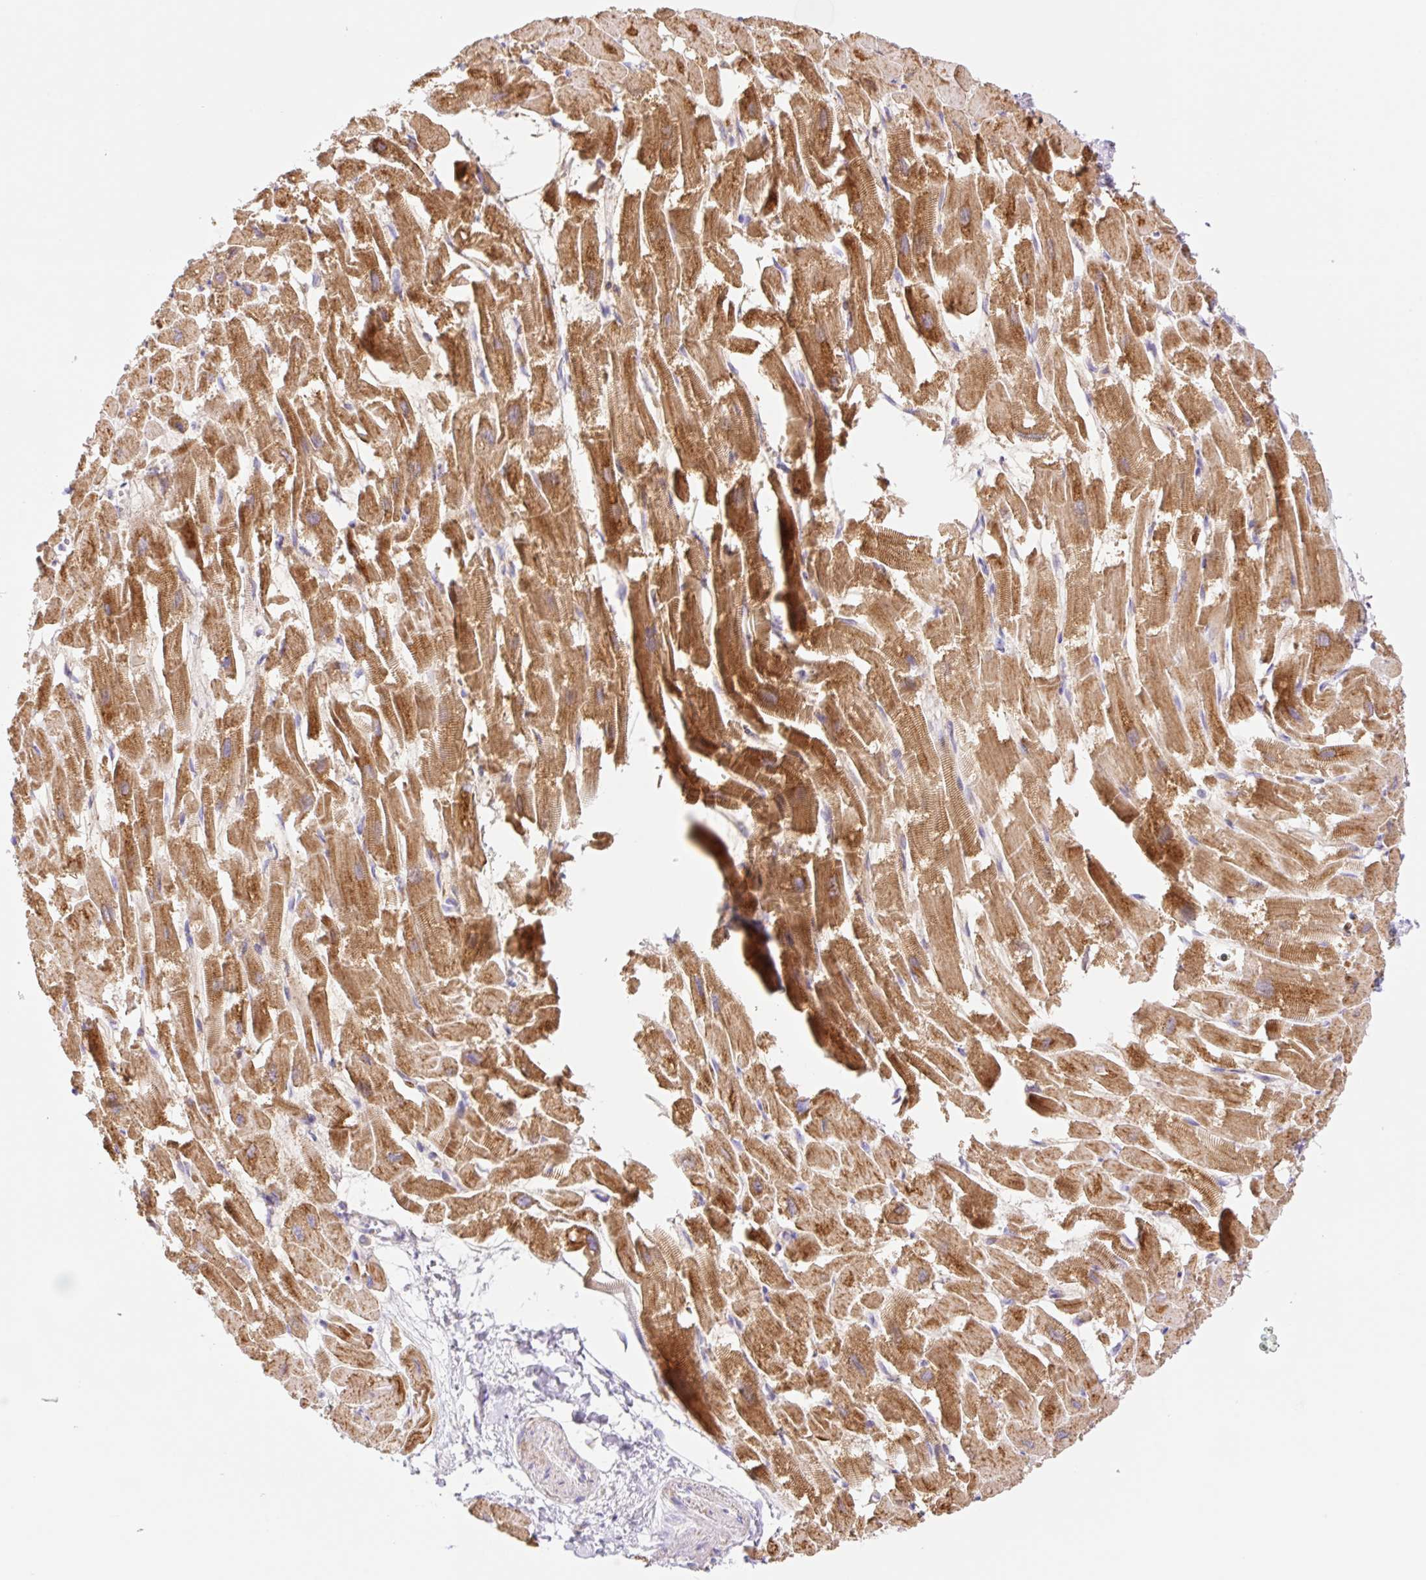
{"staining": {"intensity": "strong", "quantity": ">75%", "location": "cytoplasmic/membranous"}, "tissue": "heart muscle", "cell_type": "Cardiomyocytes", "image_type": "normal", "snomed": [{"axis": "morphology", "description": "Normal tissue, NOS"}, {"axis": "topography", "description": "Heart"}], "caption": "IHC of benign human heart muscle shows high levels of strong cytoplasmic/membranous expression in approximately >75% of cardiomyocytes. Using DAB (3,3'-diaminobenzidine) (brown) and hematoxylin (blue) stains, captured at high magnification using brightfield microscopy.", "gene": "ETNK2", "patient": {"sex": "male", "age": 54}}